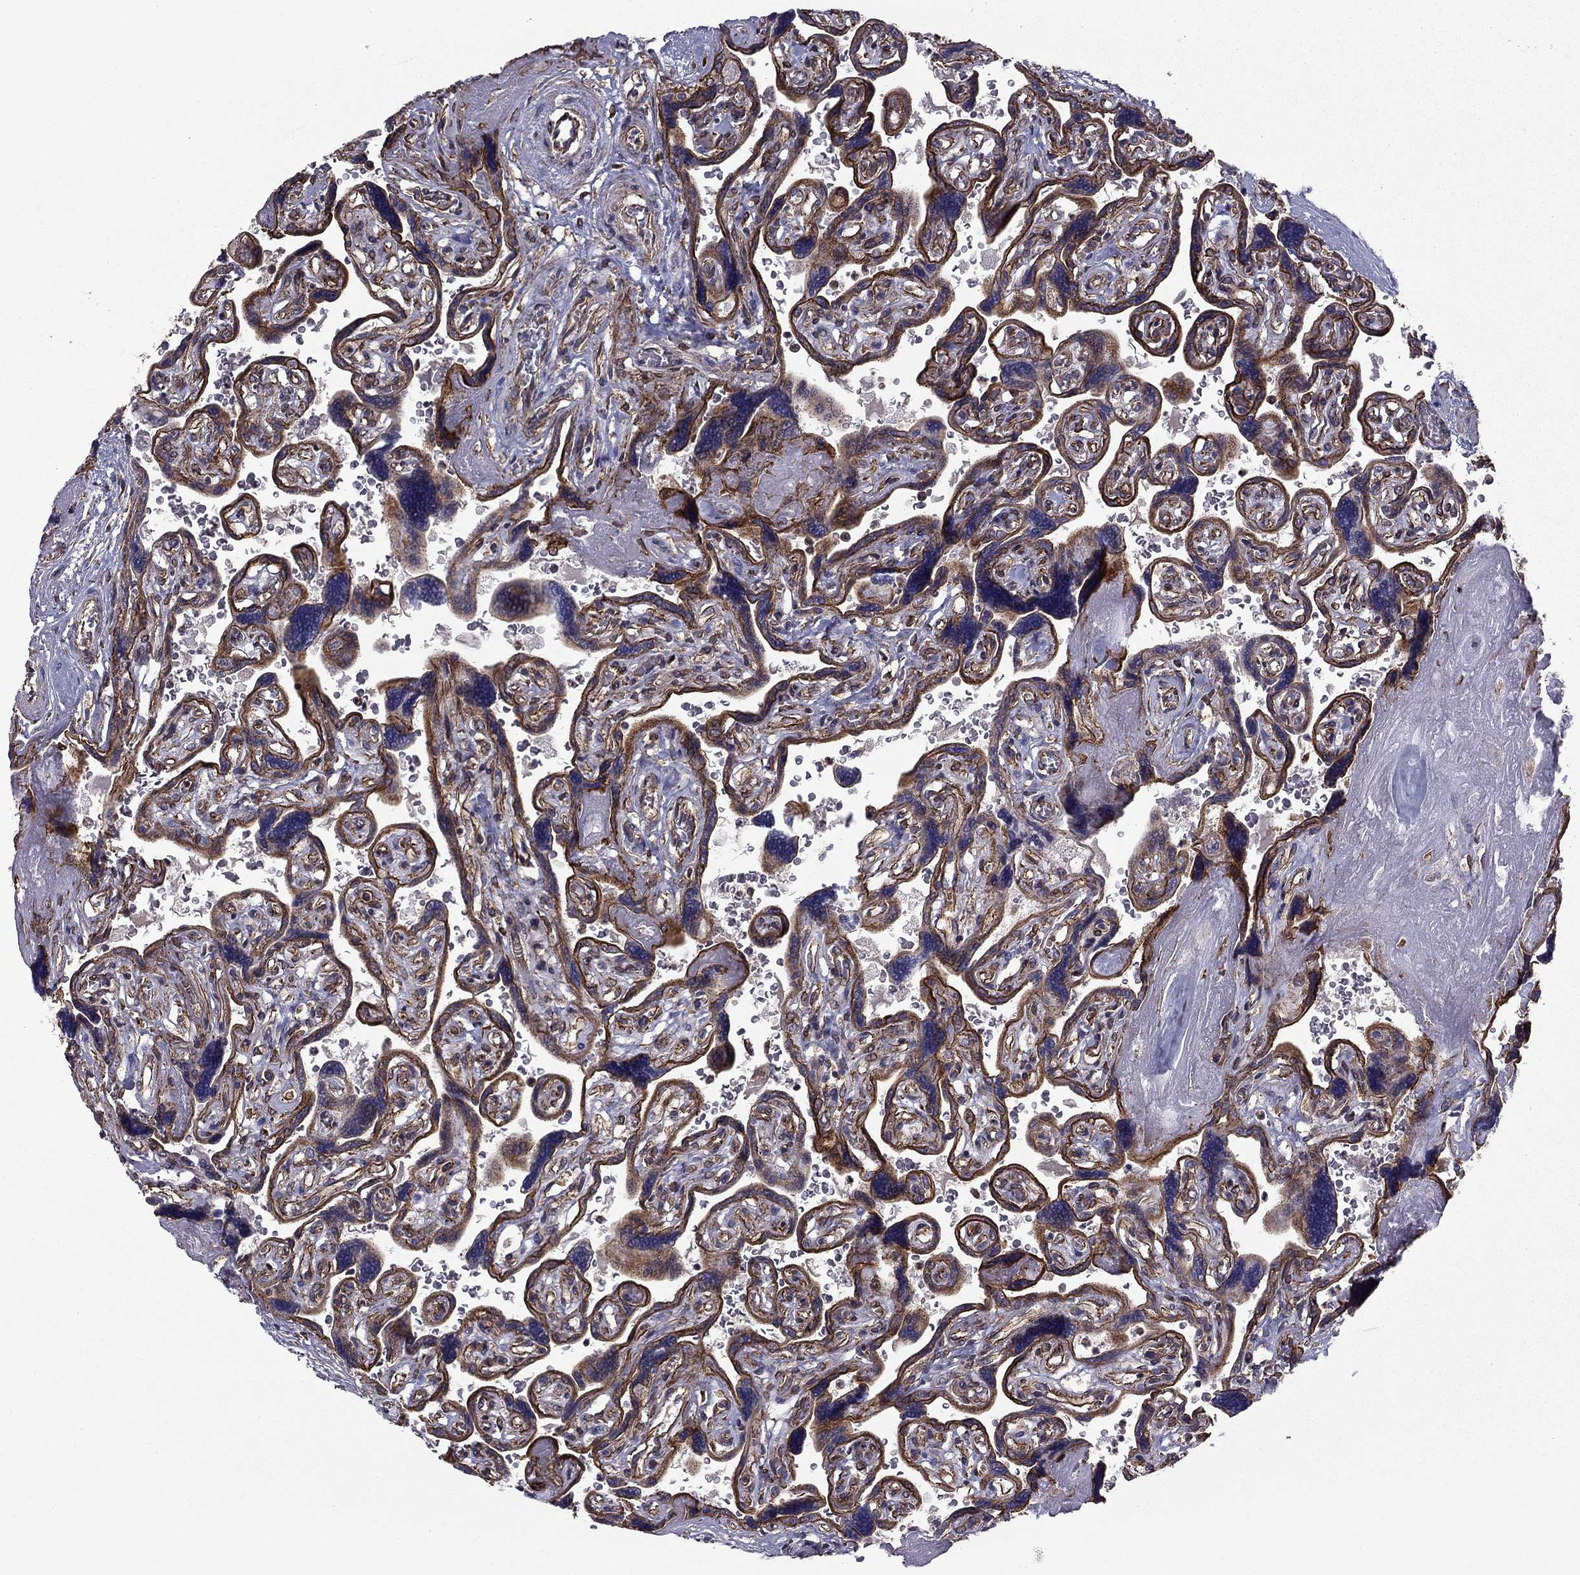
{"staining": {"intensity": "strong", "quantity": ">75%", "location": "cytoplasmic/membranous"}, "tissue": "placenta", "cell_type": "Decidual cells", "image_type": "normal", "snomed": [{"axis": "morphology", "description": "Normal tissue, NOS"}, {"axis": "topography", "description": "Placenta"}], "caption": "High-power microscopy captured an immunohistochemistry (IHC) image of benign placenta, revealing strong cytoplasmic/membranous expression in approximately >75% of decidual cells.", "gene": "SHMT1", "patient": {"sex": "female", "age": 32}}